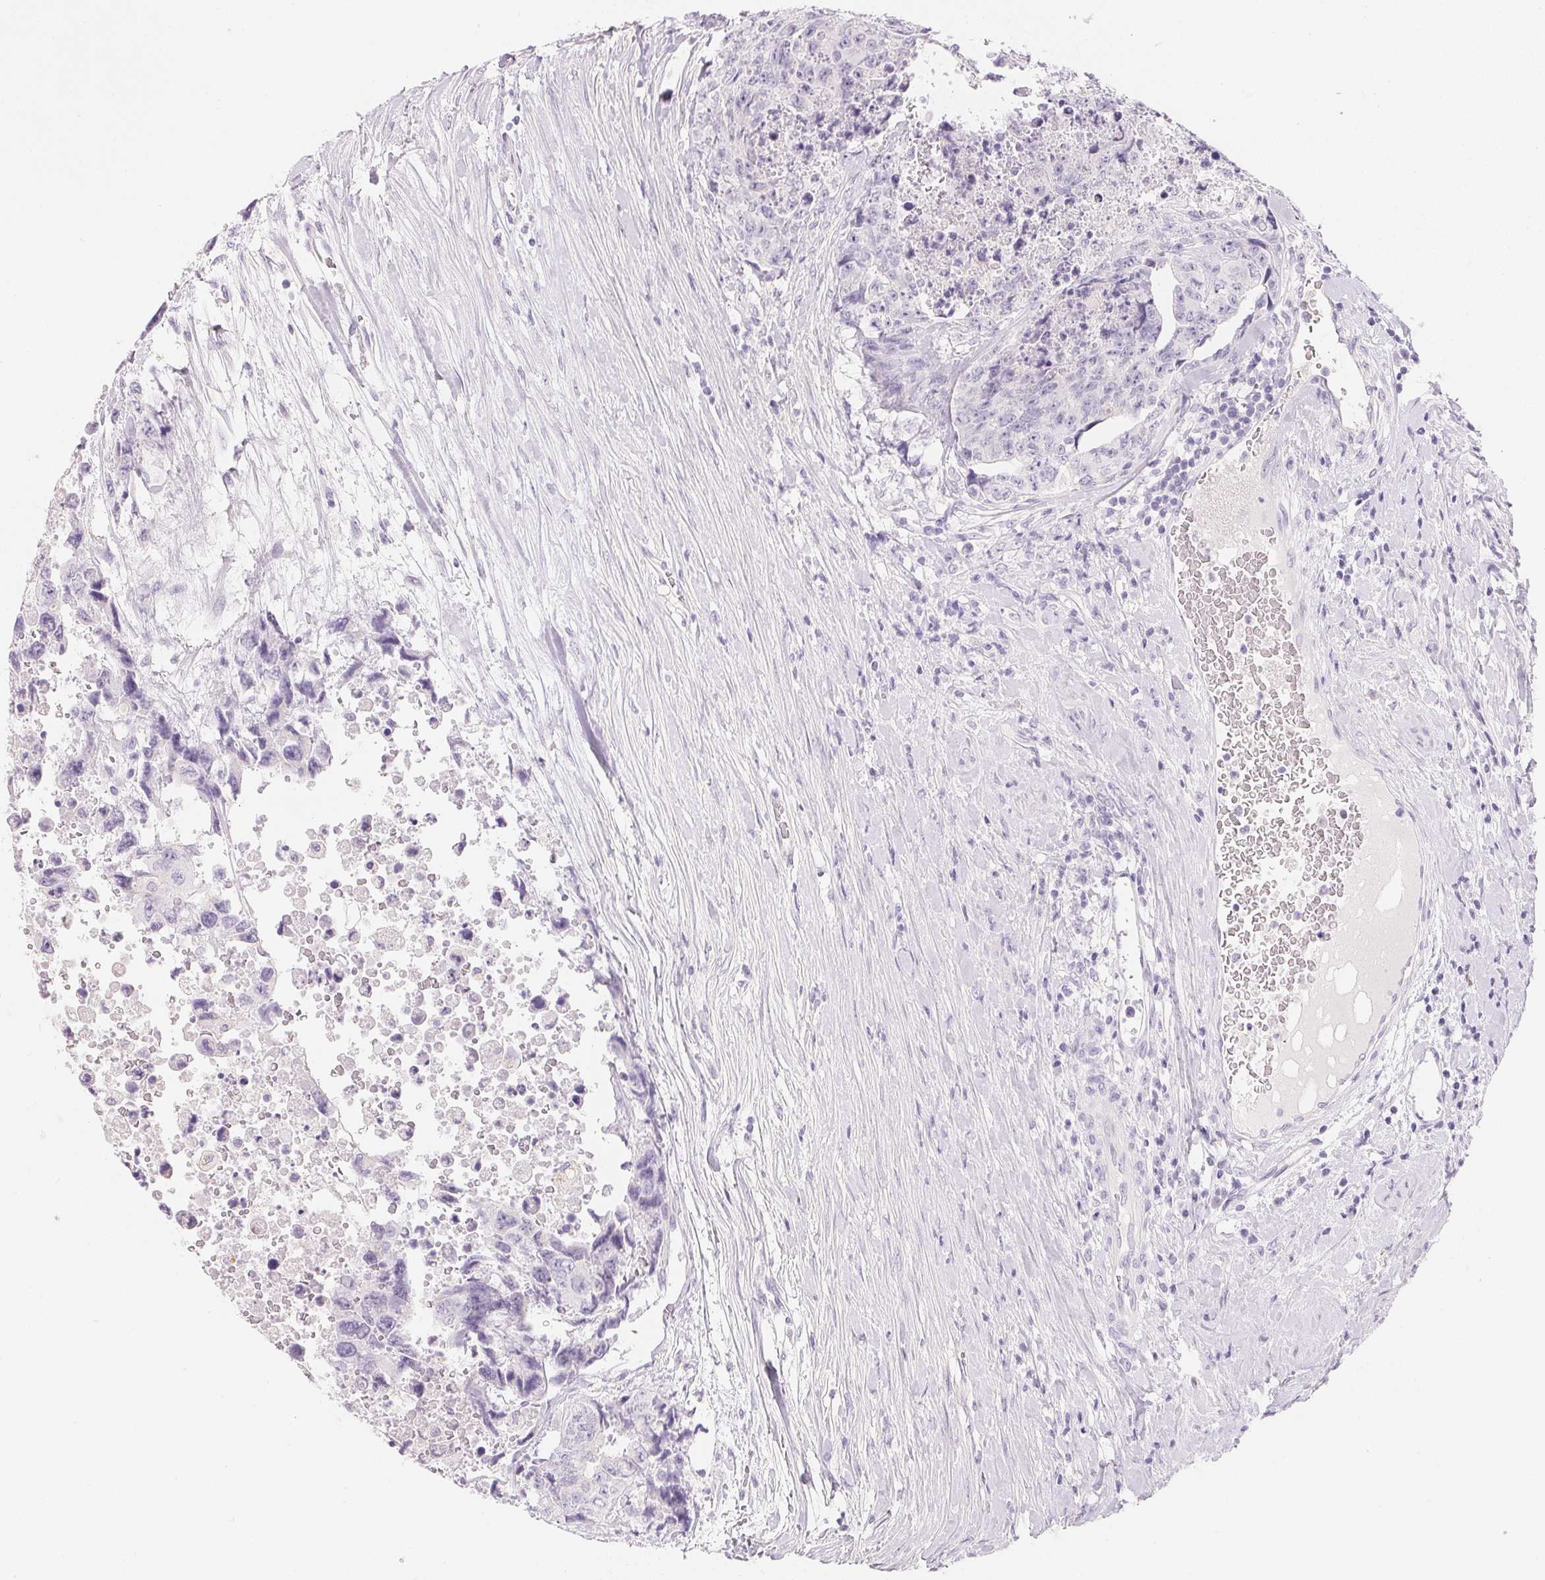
{"staining": {"intensity": "negative", "quantity": "none", "location": "none"}, "tissue": "testis cancer", "cell_type": "Tumor cells", "image_type": "cancer", "snomed": [{"axis": "morphology", "description": "Carcinoma, Embryonal, NOS"}, {"axis": "topography", "description": "Testis"}], "caption": "Testis cancer stained for a protein using immunohistochemistry displays no positivity tumor cells.", "gene": "ACP3", "patient": {"sex": "male", "age": 24}}